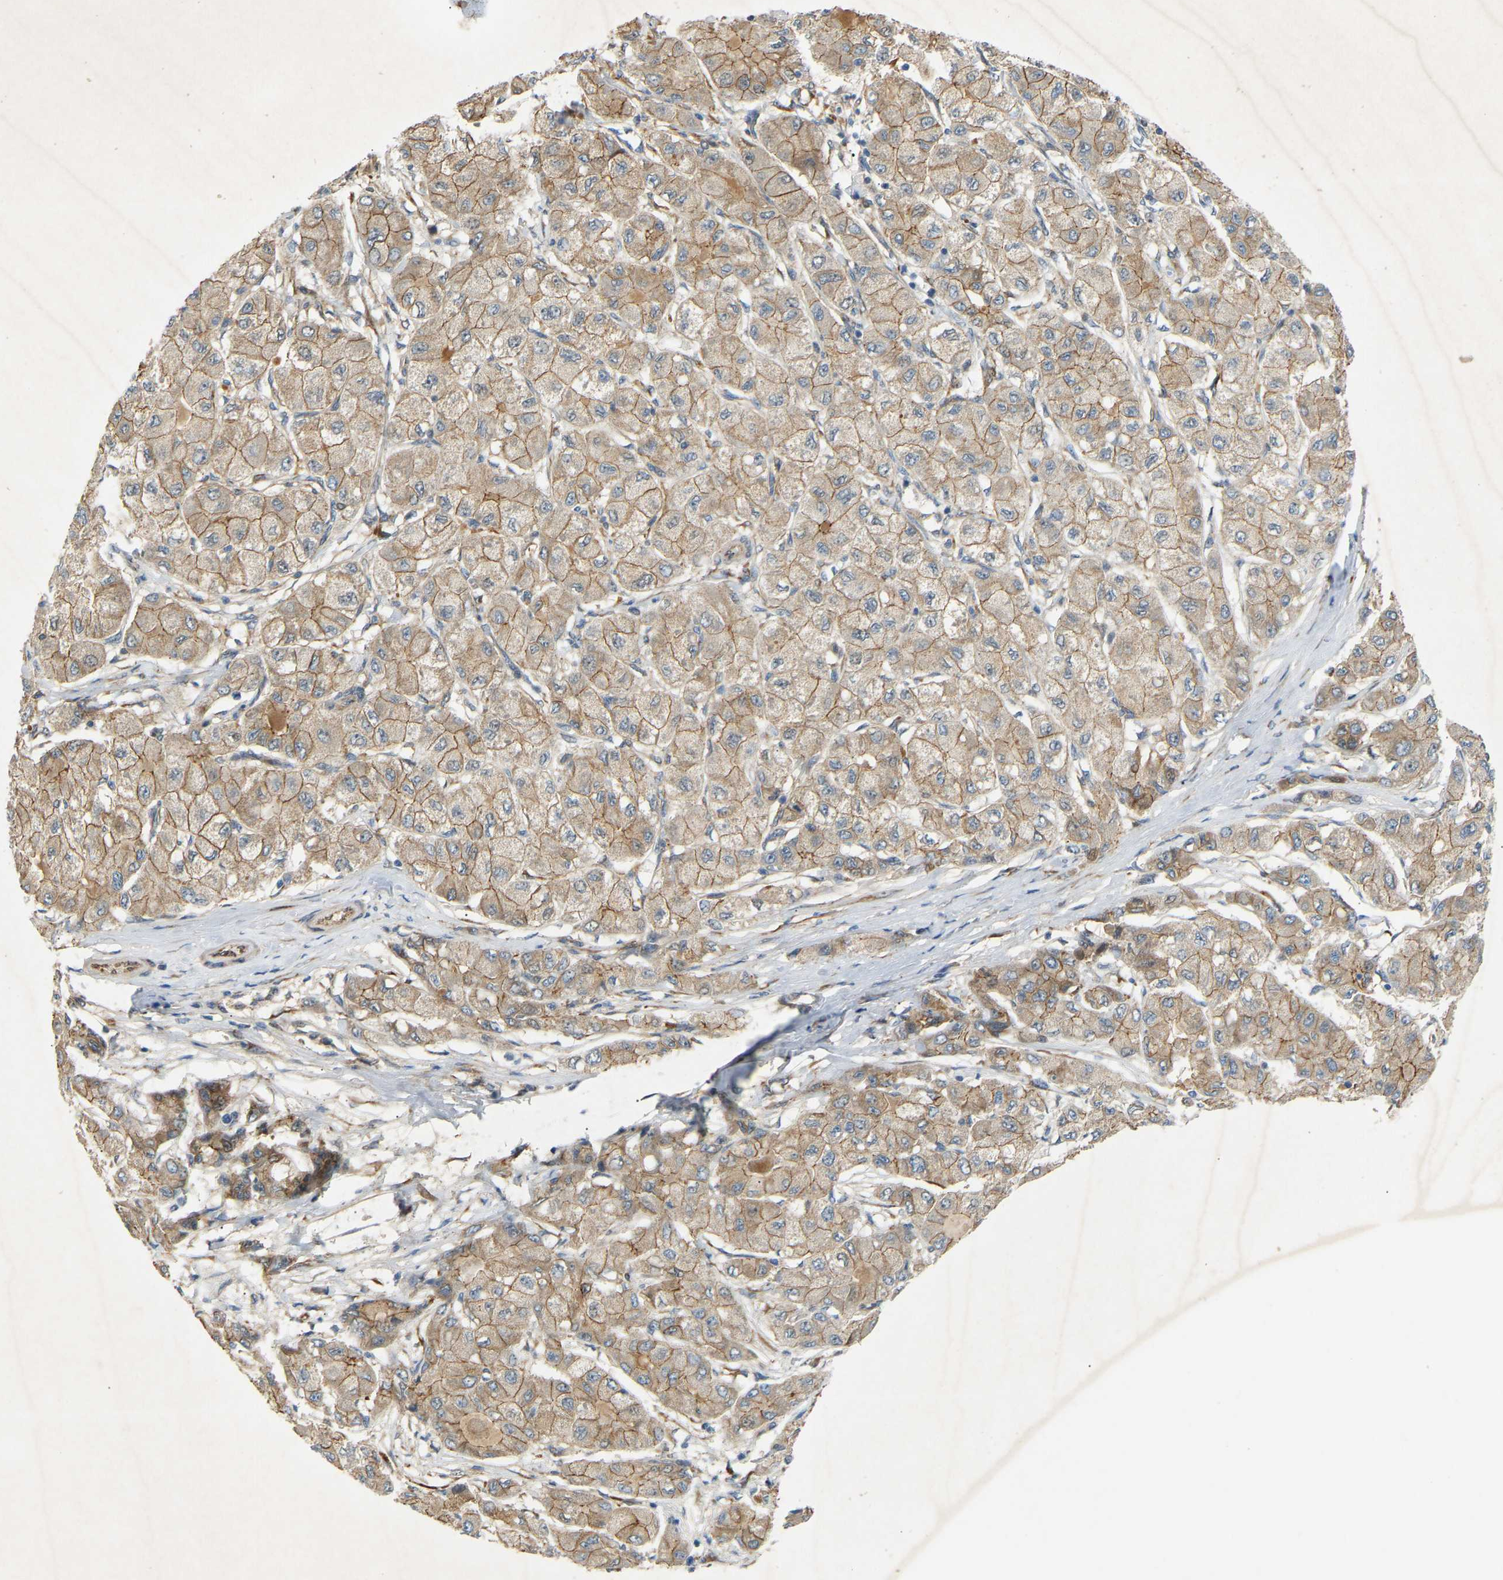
{"staining": {"intensity": "moderate", "quantity": ">75%", "location": "cytoplasmic/membranous"}, "tissue": "liver cancer", "cell_type": "Tumor cells", "image_type": "cancer", "snomed": [{"axis": "morphology", "description": "Carcinoma, Hepatocellular, NOS"}, {"axis": "topography", "description": "Liver"}], "caption": "IHC (DAB) staining of hepatocellular carcinoma (liver) reveals moderate cytoplasmic/membranous protein staining in about >75% of tumor cells.", "gene": "PTCD1", "patient": {"sex": "male", "age": 80}}